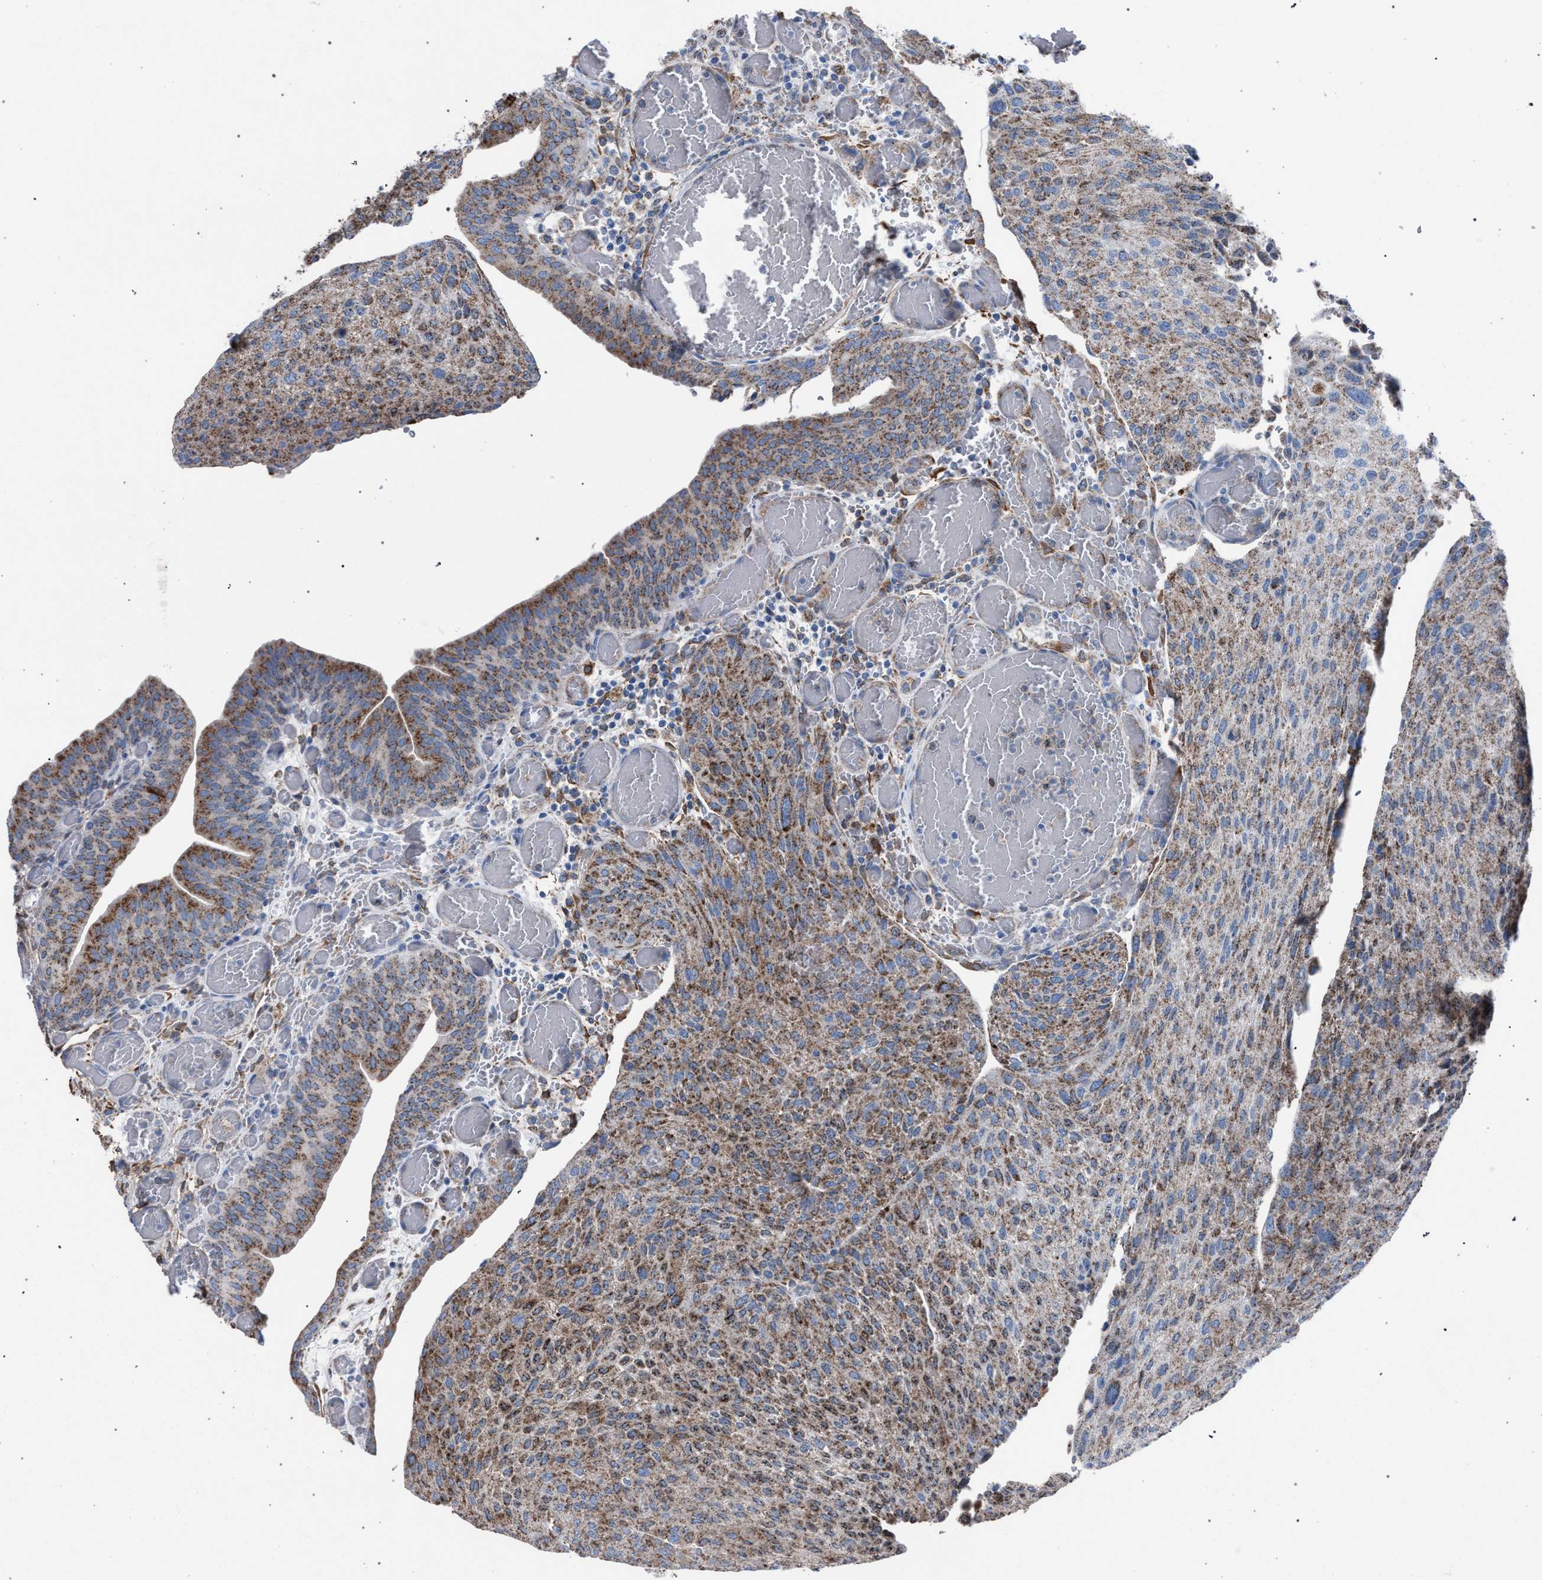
{"staining": {"intensity": "moderate", "quantity": ">75%", "location": "cytoplasmic/membranous"}, "tissue": "urothelial cancer", "cell_type": "Tumor cells", "image_type": "cancer", "snomed": [{"axis": "morphology", "description": "Urothelial carcinoma, Low grade"}, {"axis": "morphology", "description": "Urothelial carcinoma, High grade"}, {"axis": "topography", "description": "Urinary bladder"}], "caption": "Urothelial carcinoma (low-grade) tissue displays moderate cytoplasmic/membranous expression in approximately >75% of tumor cells The protein of interest is stained brown, and the nuclei are stained in blue (DAB (3,3'-diaminobenzidine) IHC with brightfield microscopy, high magnification).", "gene": "HSD17B4", "patient": {"sex": "male", "age": 35}}